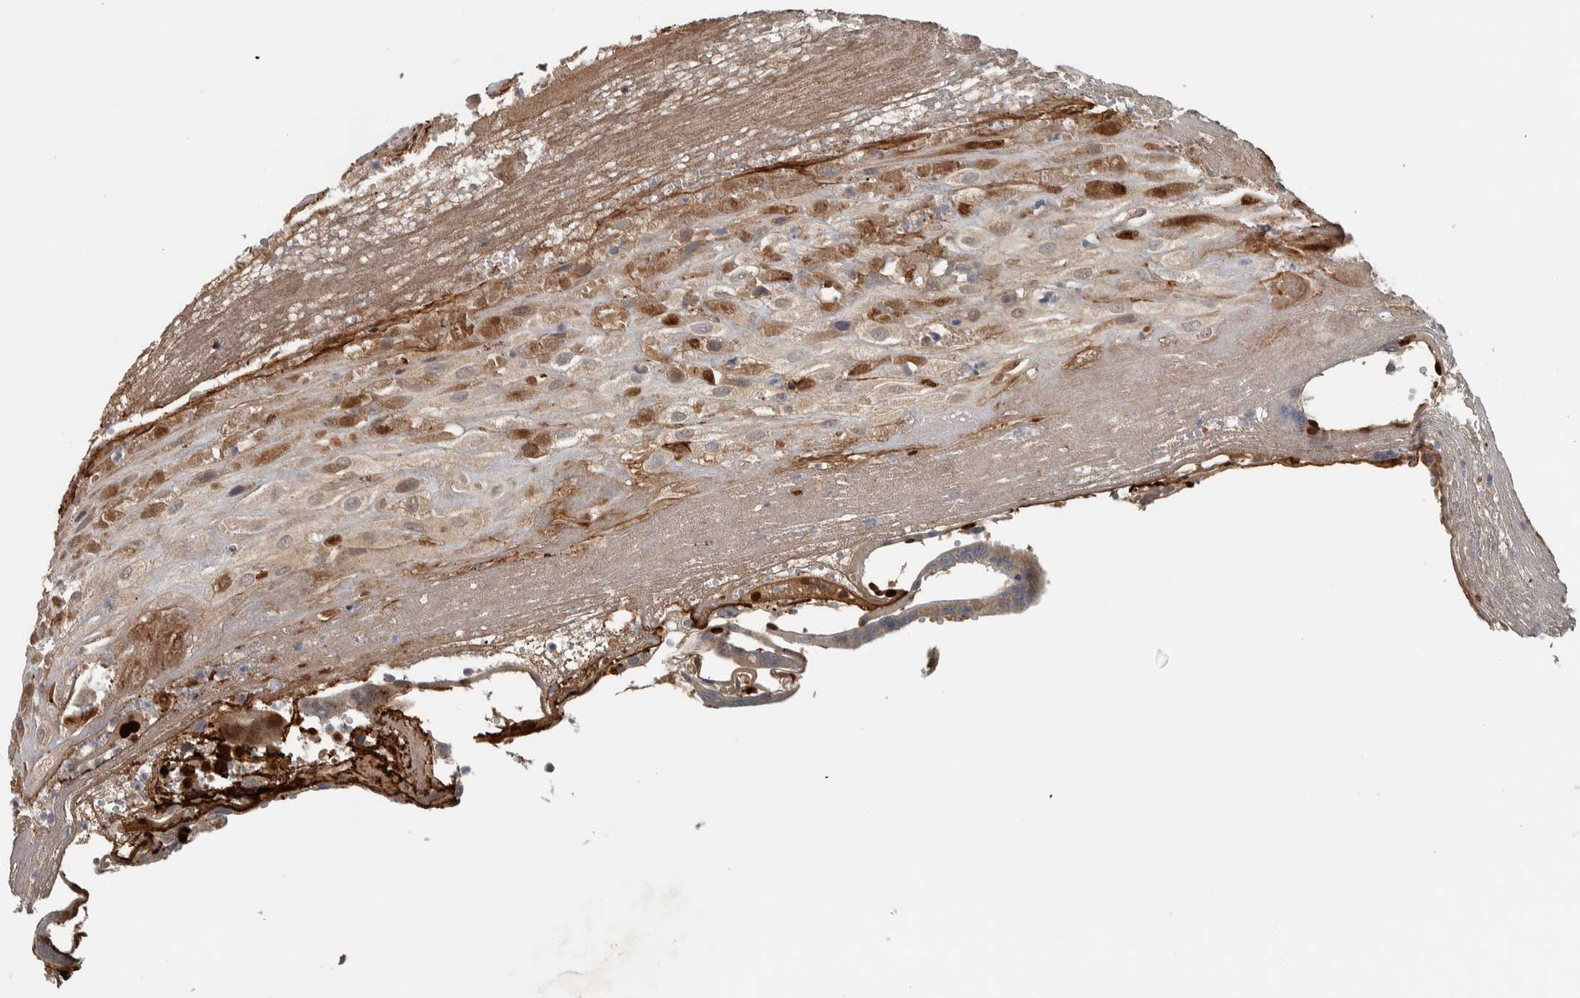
{"staining": {"intensity": "moderate", "quantity": ">75%", "location": "cytoplasmic/membranous"}, "tissue": "placenta", "cell_type": "Decidual cells", "image_type": "normal", "snomed": [{"axis": "morphology", "description": "Normal tissue, NOS"}, {"axis": "topography", "description": "Placenta"}], "caption": "Immunohistochemistry micrograph of unremarkable human placenta stained for a protein (brown), which displays medium levels of moderate cytoplasmic/membranous staining in about >75% of decidual cells.", "gene": "LBHD1", "patient": {"sex": "female", "age": 18}}